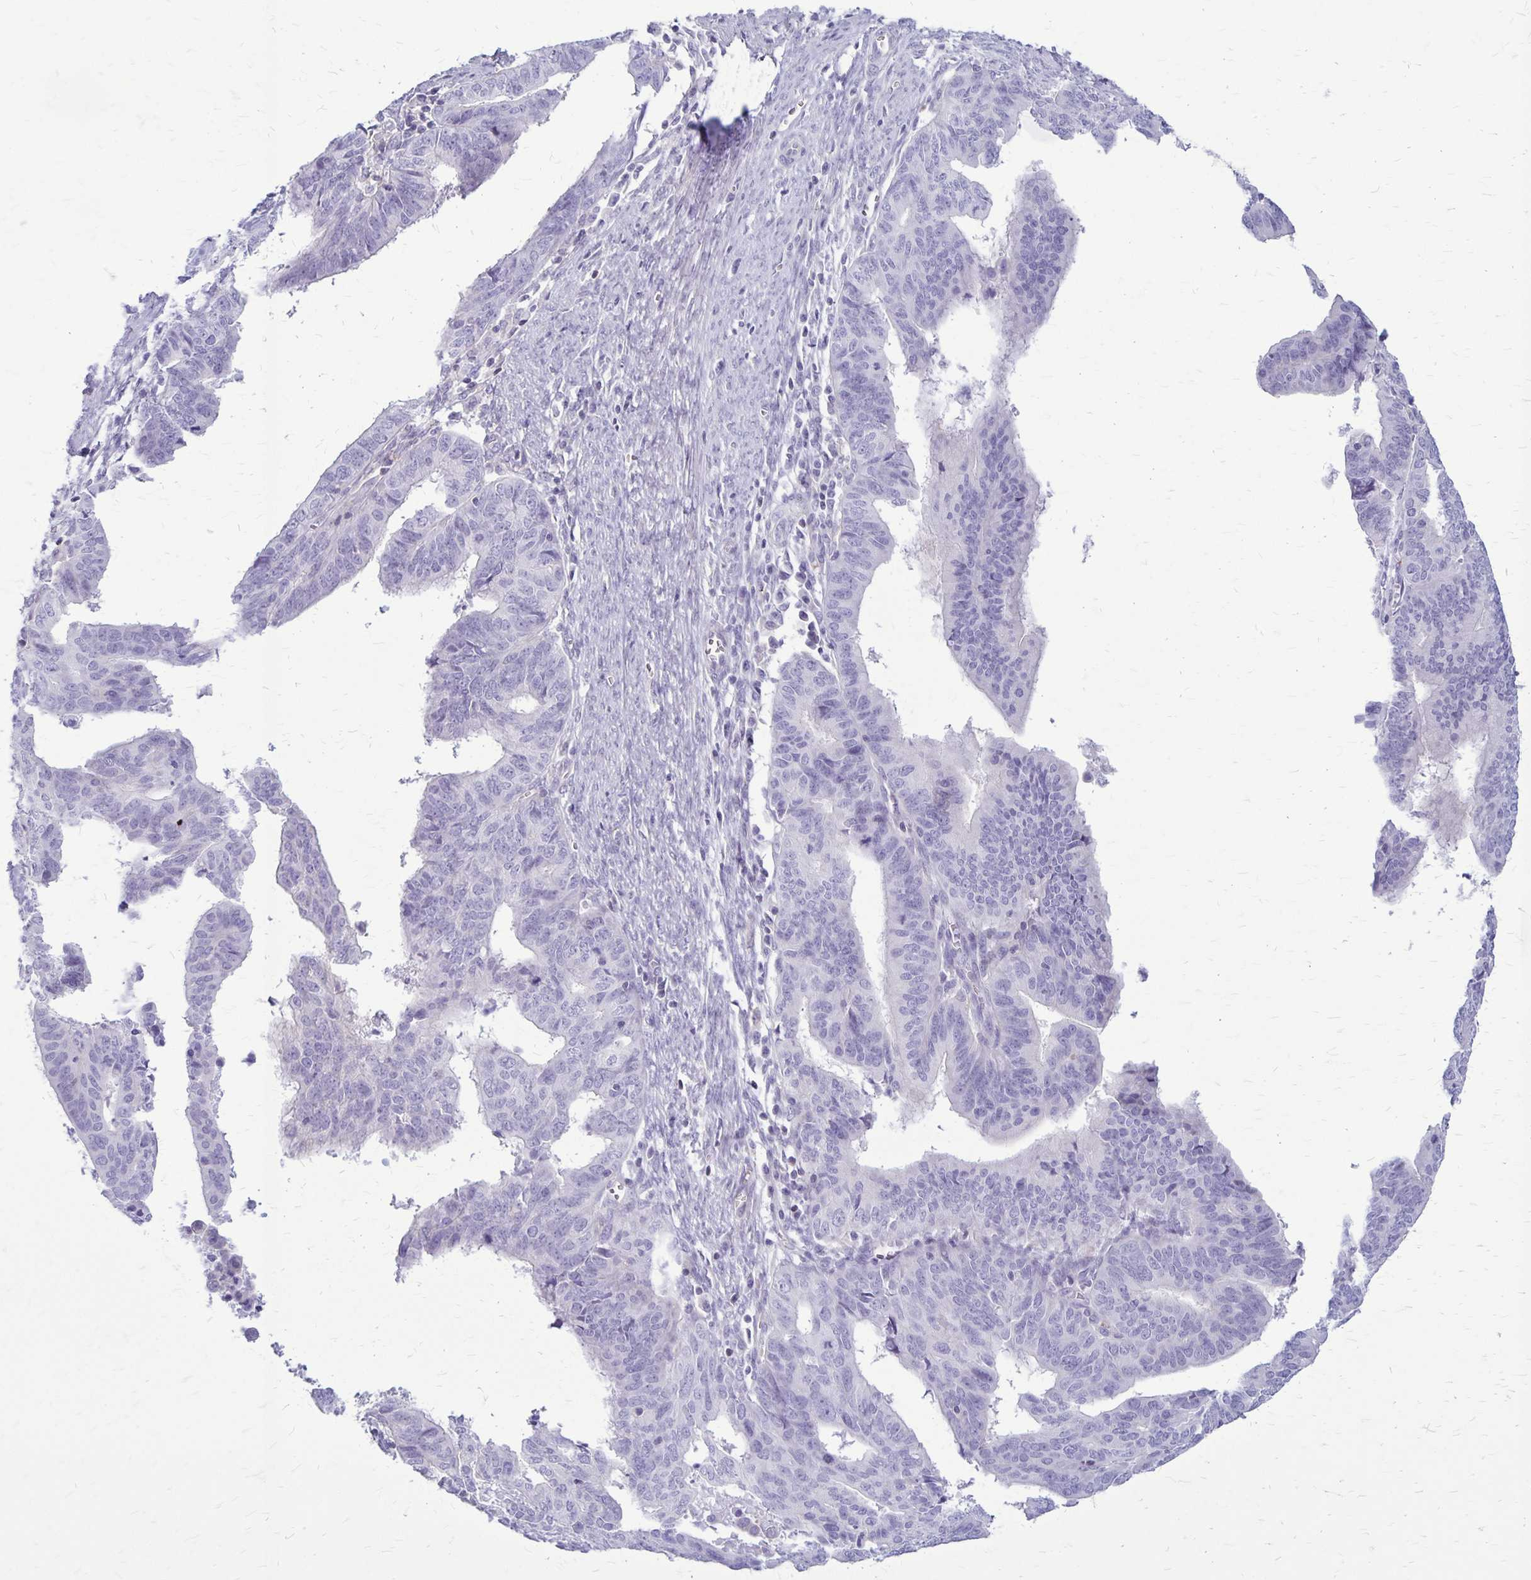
{"staining": {"intensity": "negative", "quantity": "none", "location": "none"}, "tissue": "endometrial cancer", "cell_type": "Tumor cells", "image_type": "cancer", "snomed": [{"axis": "morphology", "description": "Adenocarcinoma, NOS"}, {"axis": "topography", "description": "Endometrium"}], "caption": "An immunohistochemistry (IHC) image of endometrial cancer is shown. There is no staining in tumor cells of endometrial cancer.", "gene": "GP9", "patient": {"sex": "female", "age": 65}}